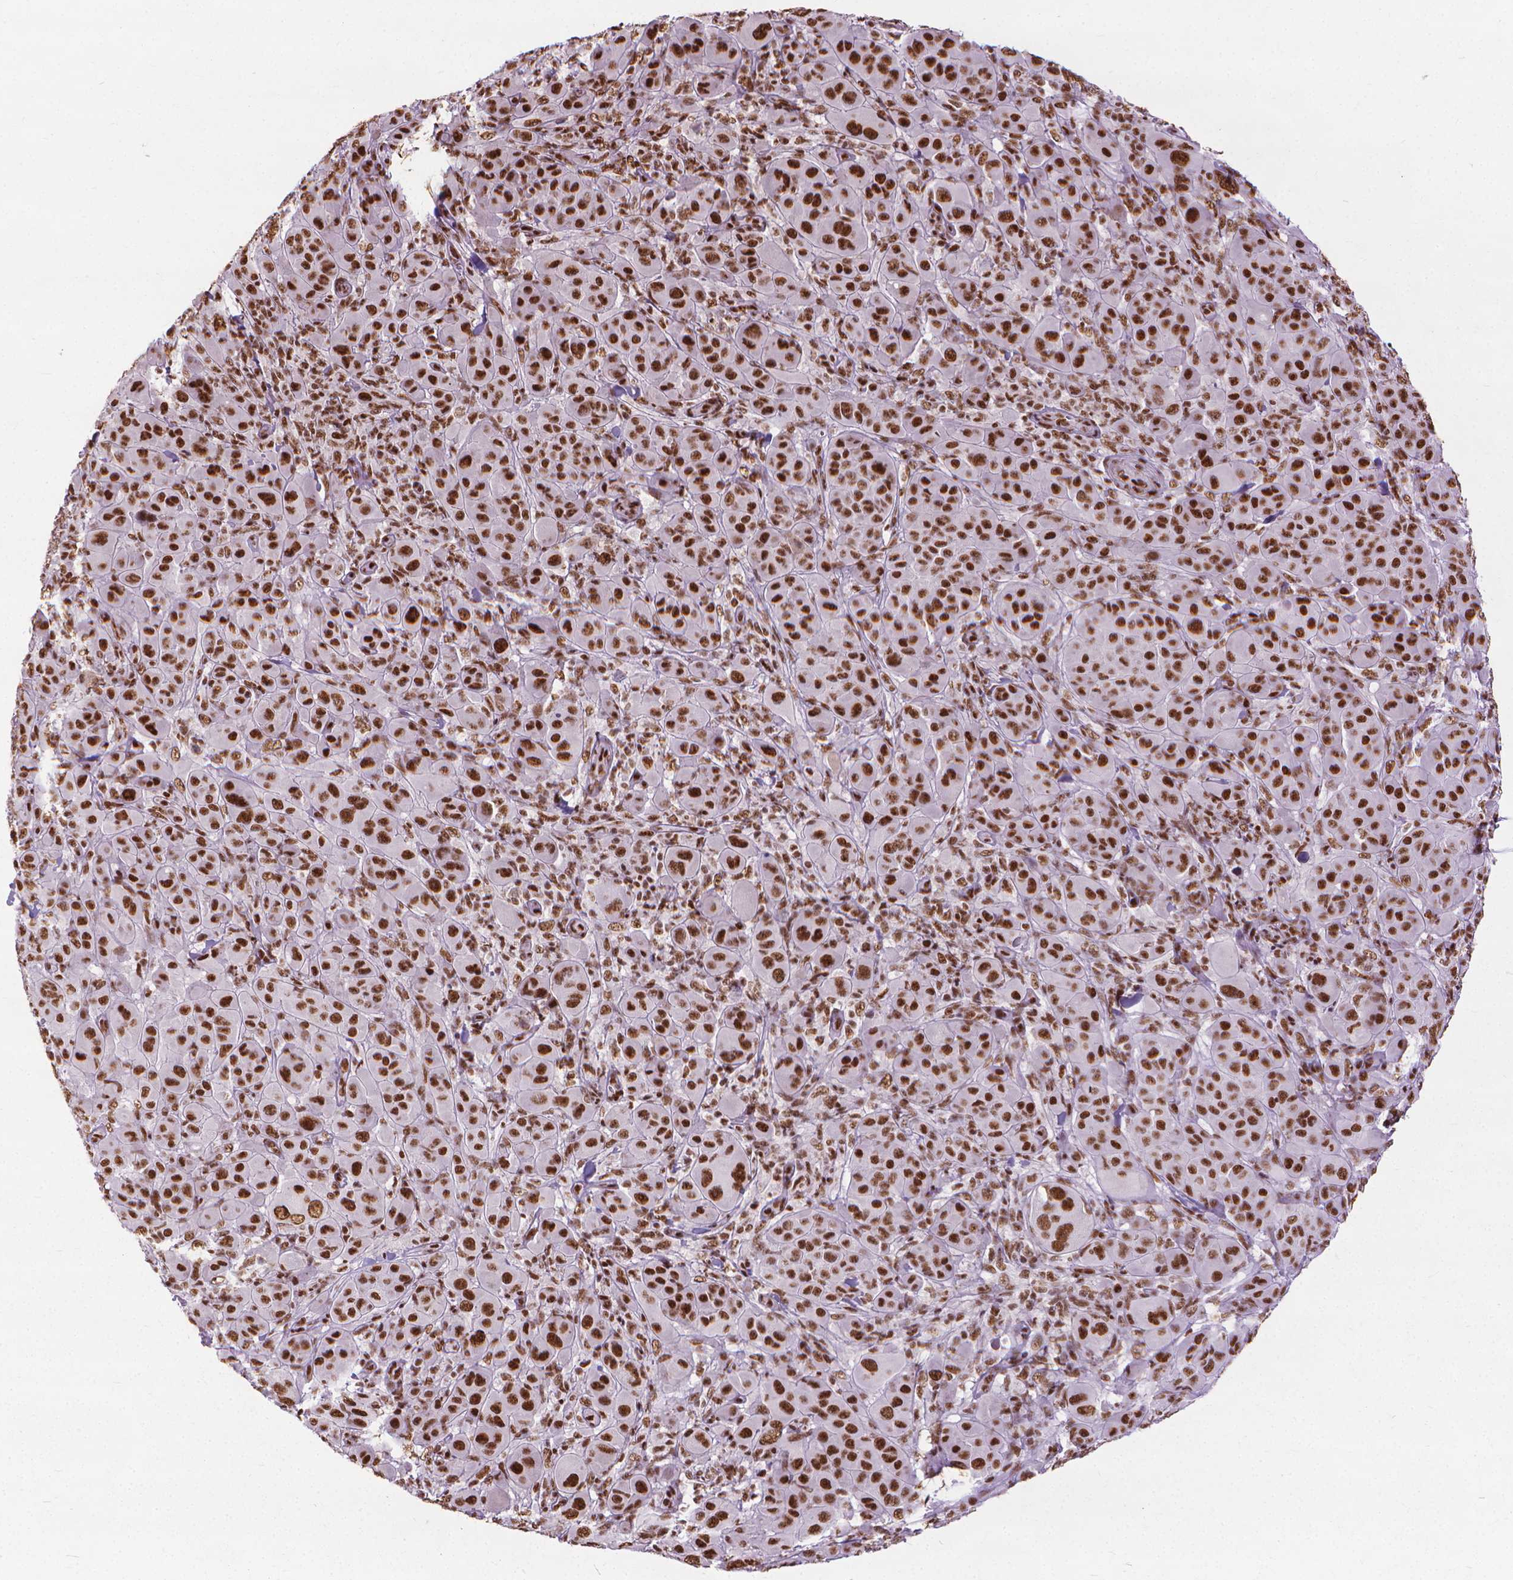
{"staining": {"intensity": "strong", "quantity": ">75%", "location": "nuclear"}, "tissue": "melanoma", "cell_type": "Tumor cells", "image_type": "cancer", "snomed": [{"axis": "morphology", "description": "Malignant melanoma, NOS"}, {"axis": "topography", "description": "Skin"}], "caption": "Immunohistochemical staining of melanoma reveals high levels of strong nuclear expression in about >75% of tumor cells.", "gene": "AKAP8", "patient": {"sex": "female", "age": 87}}